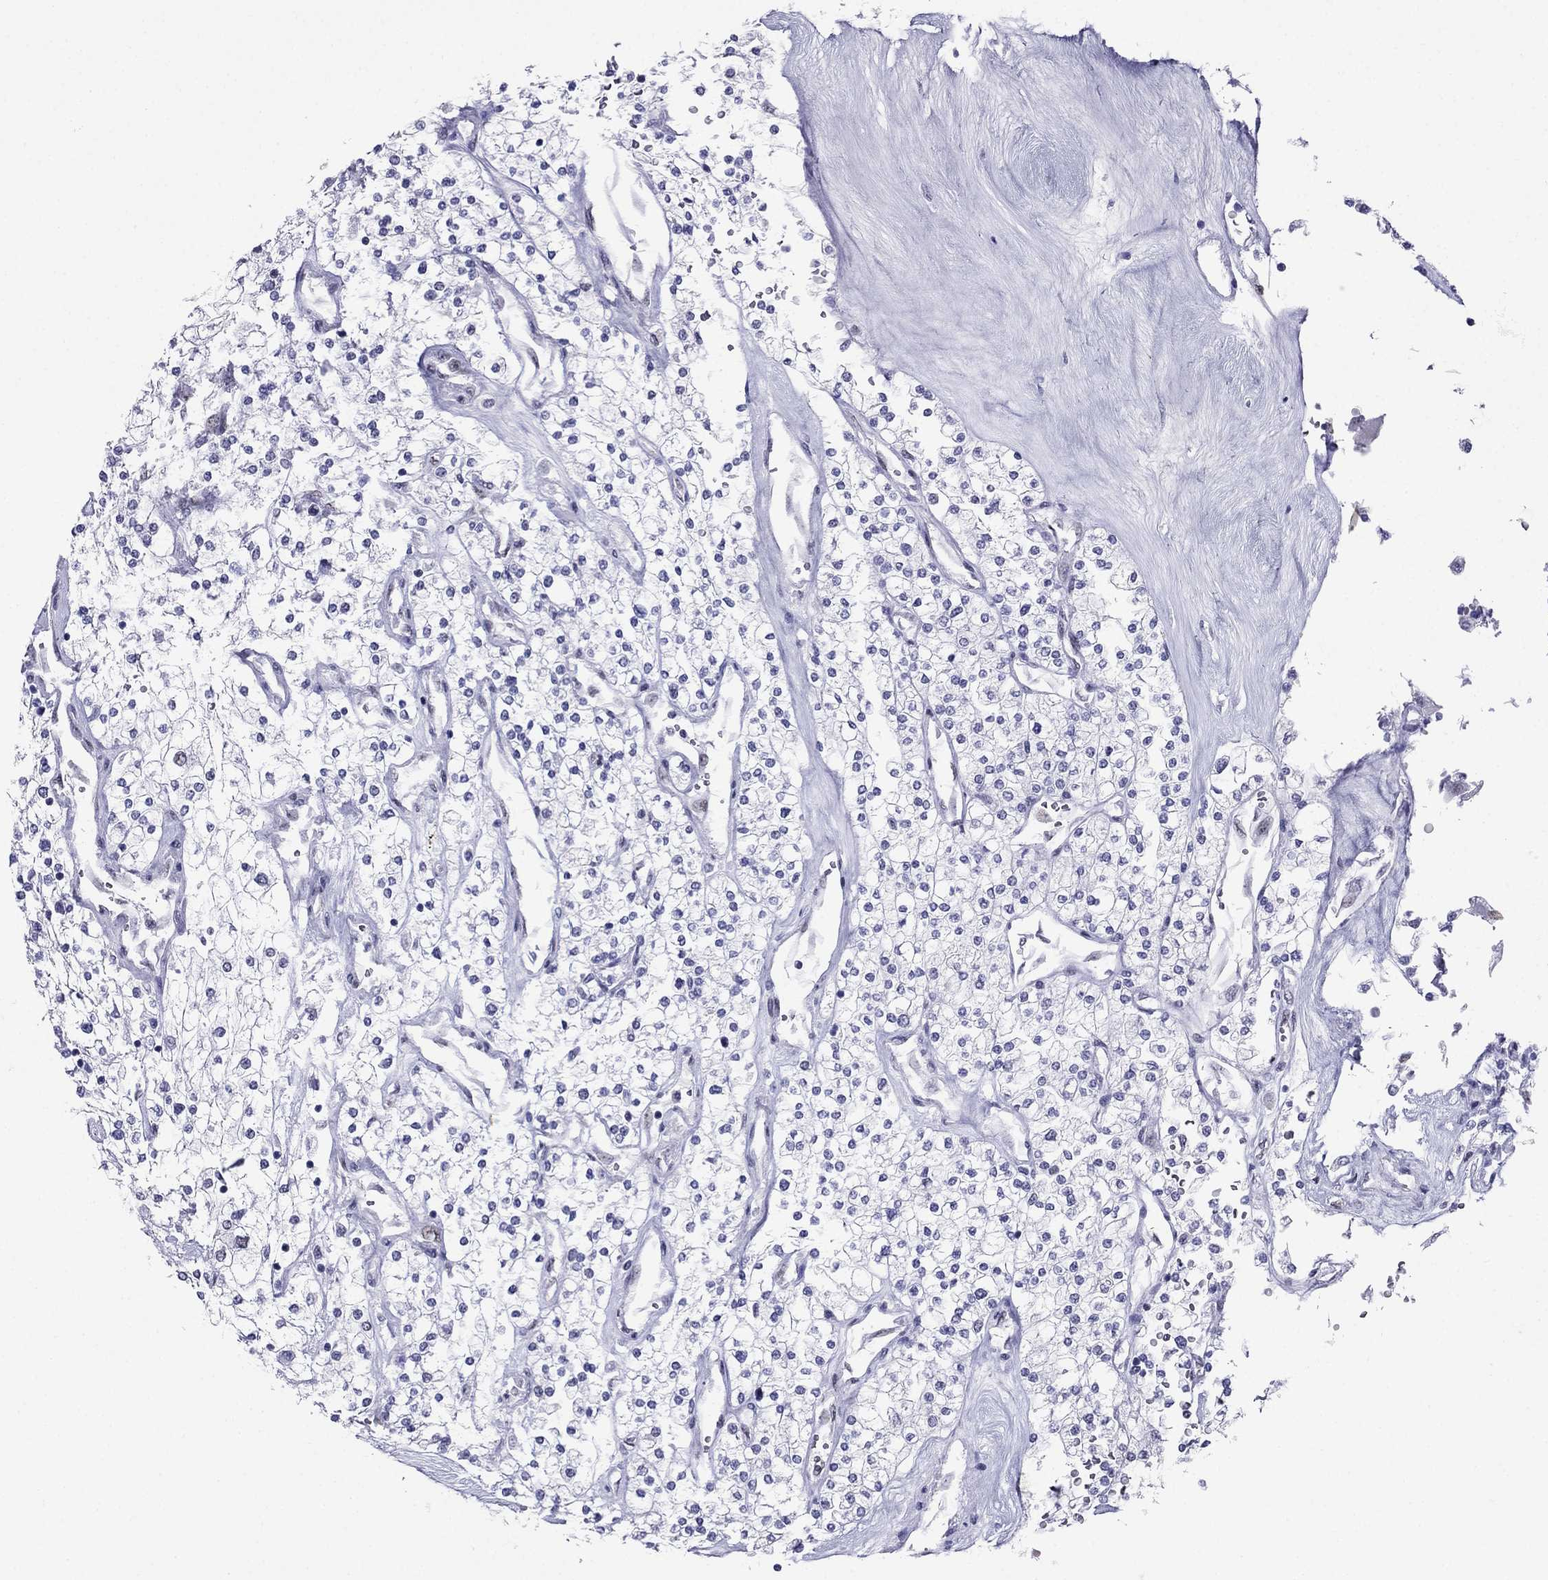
{"staining": {"intensity": "negative", "quantity": "none", "location": "none"}, "tissue": "renal cancer", "cell_type": "Tumor cells", "image_type": "cancer", "snomed": [{"axis": "morphology", "description": "Adenocarcinoma, NOS"}, {"axis": "topography", "description": "Kidney"}], "caption": "DAB (3,3'-diaminobenzidine) immunohistochemical staining of renal cancer demonstrates no significant expression in tumor cells.", "gene": "PPM1G", "patient": {"sex": "male", "age": 80}}